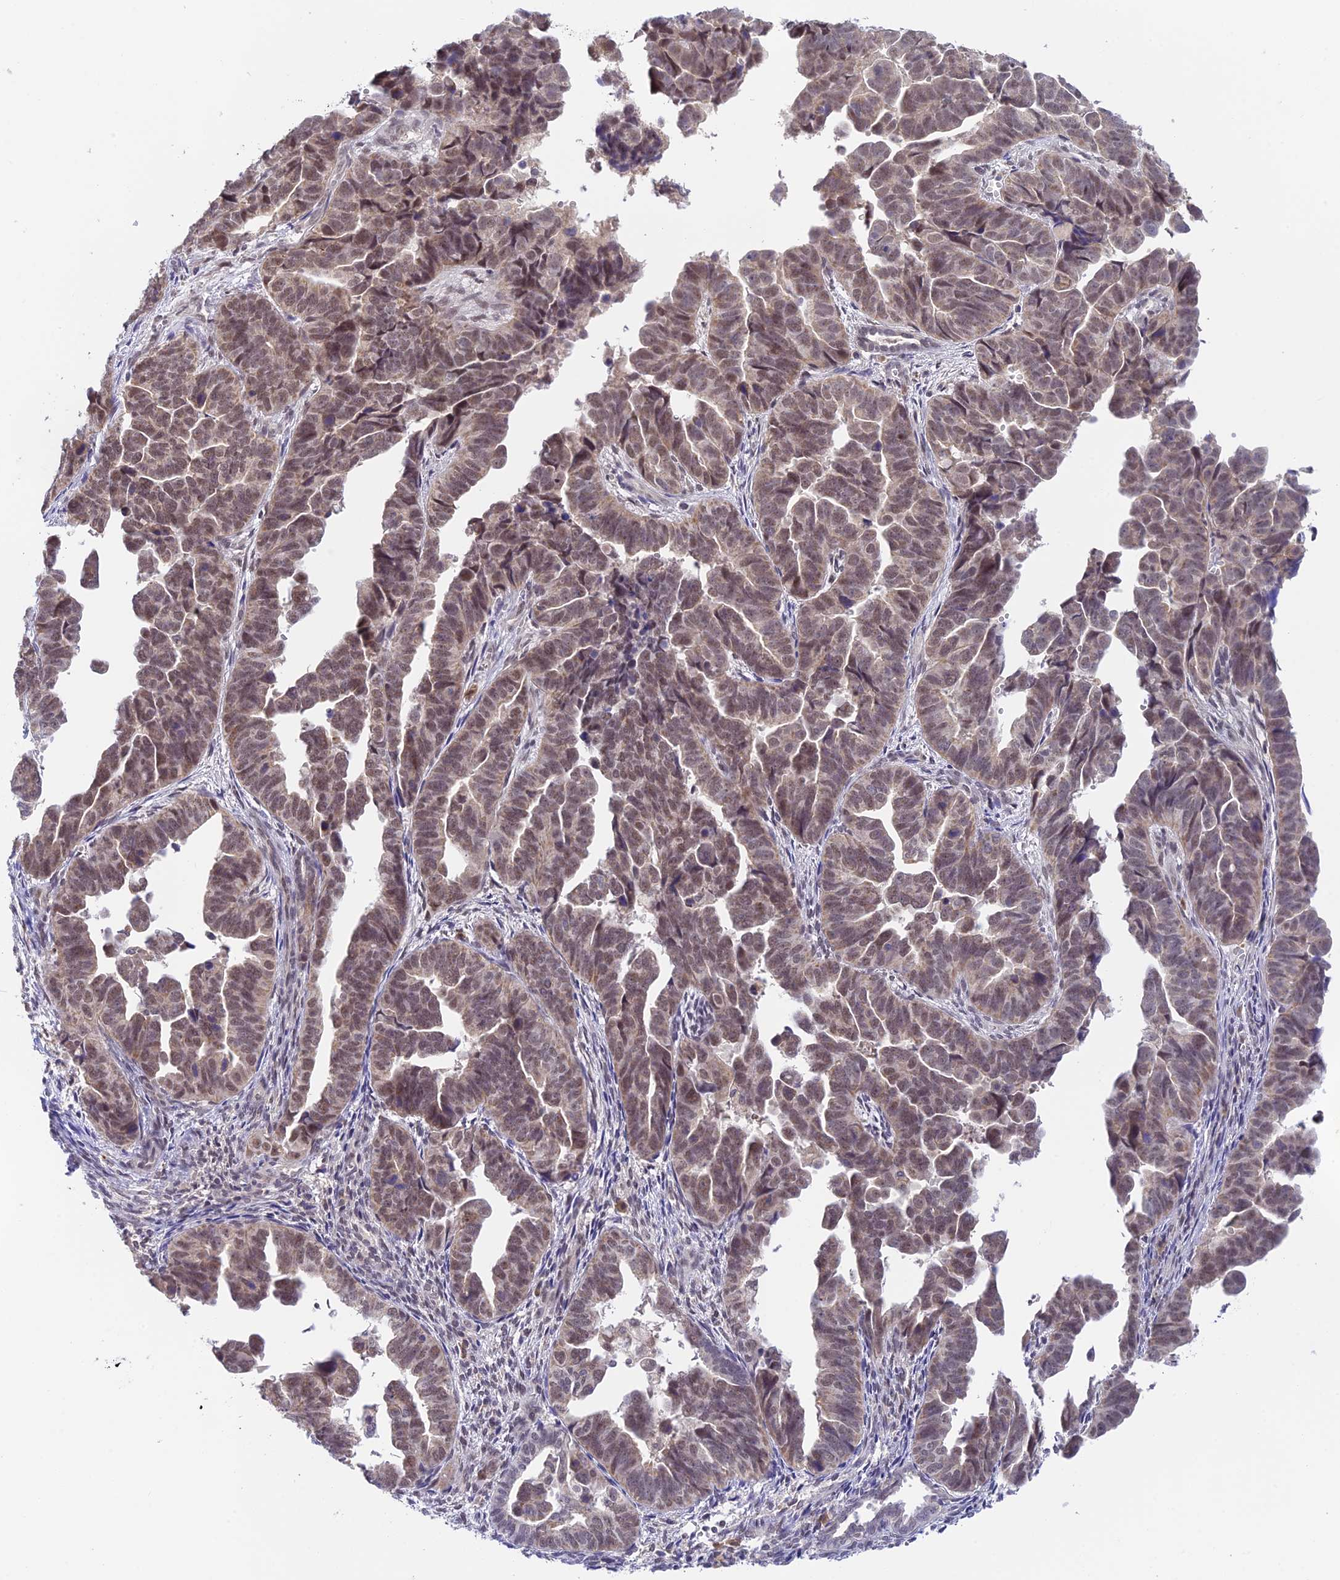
{"staining": {"intensity": "weak", "quantity": ">75%", "location": "cytoplasmic/membranous,nuclear"}, "tissue": "endometrial cancer", "cell_type": "Tumor cells", "image_type": "cancer", "snomed": [{"axis": "morphology", "description": "Adenocarcinoma, NOS"}, {"axis": "topography", "description": "Endometrium"}], "caption": "There is low levels of weak cytoplasmic/membranous and nuclear positivity in tumor cells of endometrial adenocarcinoma, as demonstrated by immunohistochemical staining (brown color).", "gene": "PEX16", "patient": {"sex": "female", "age": 75}}